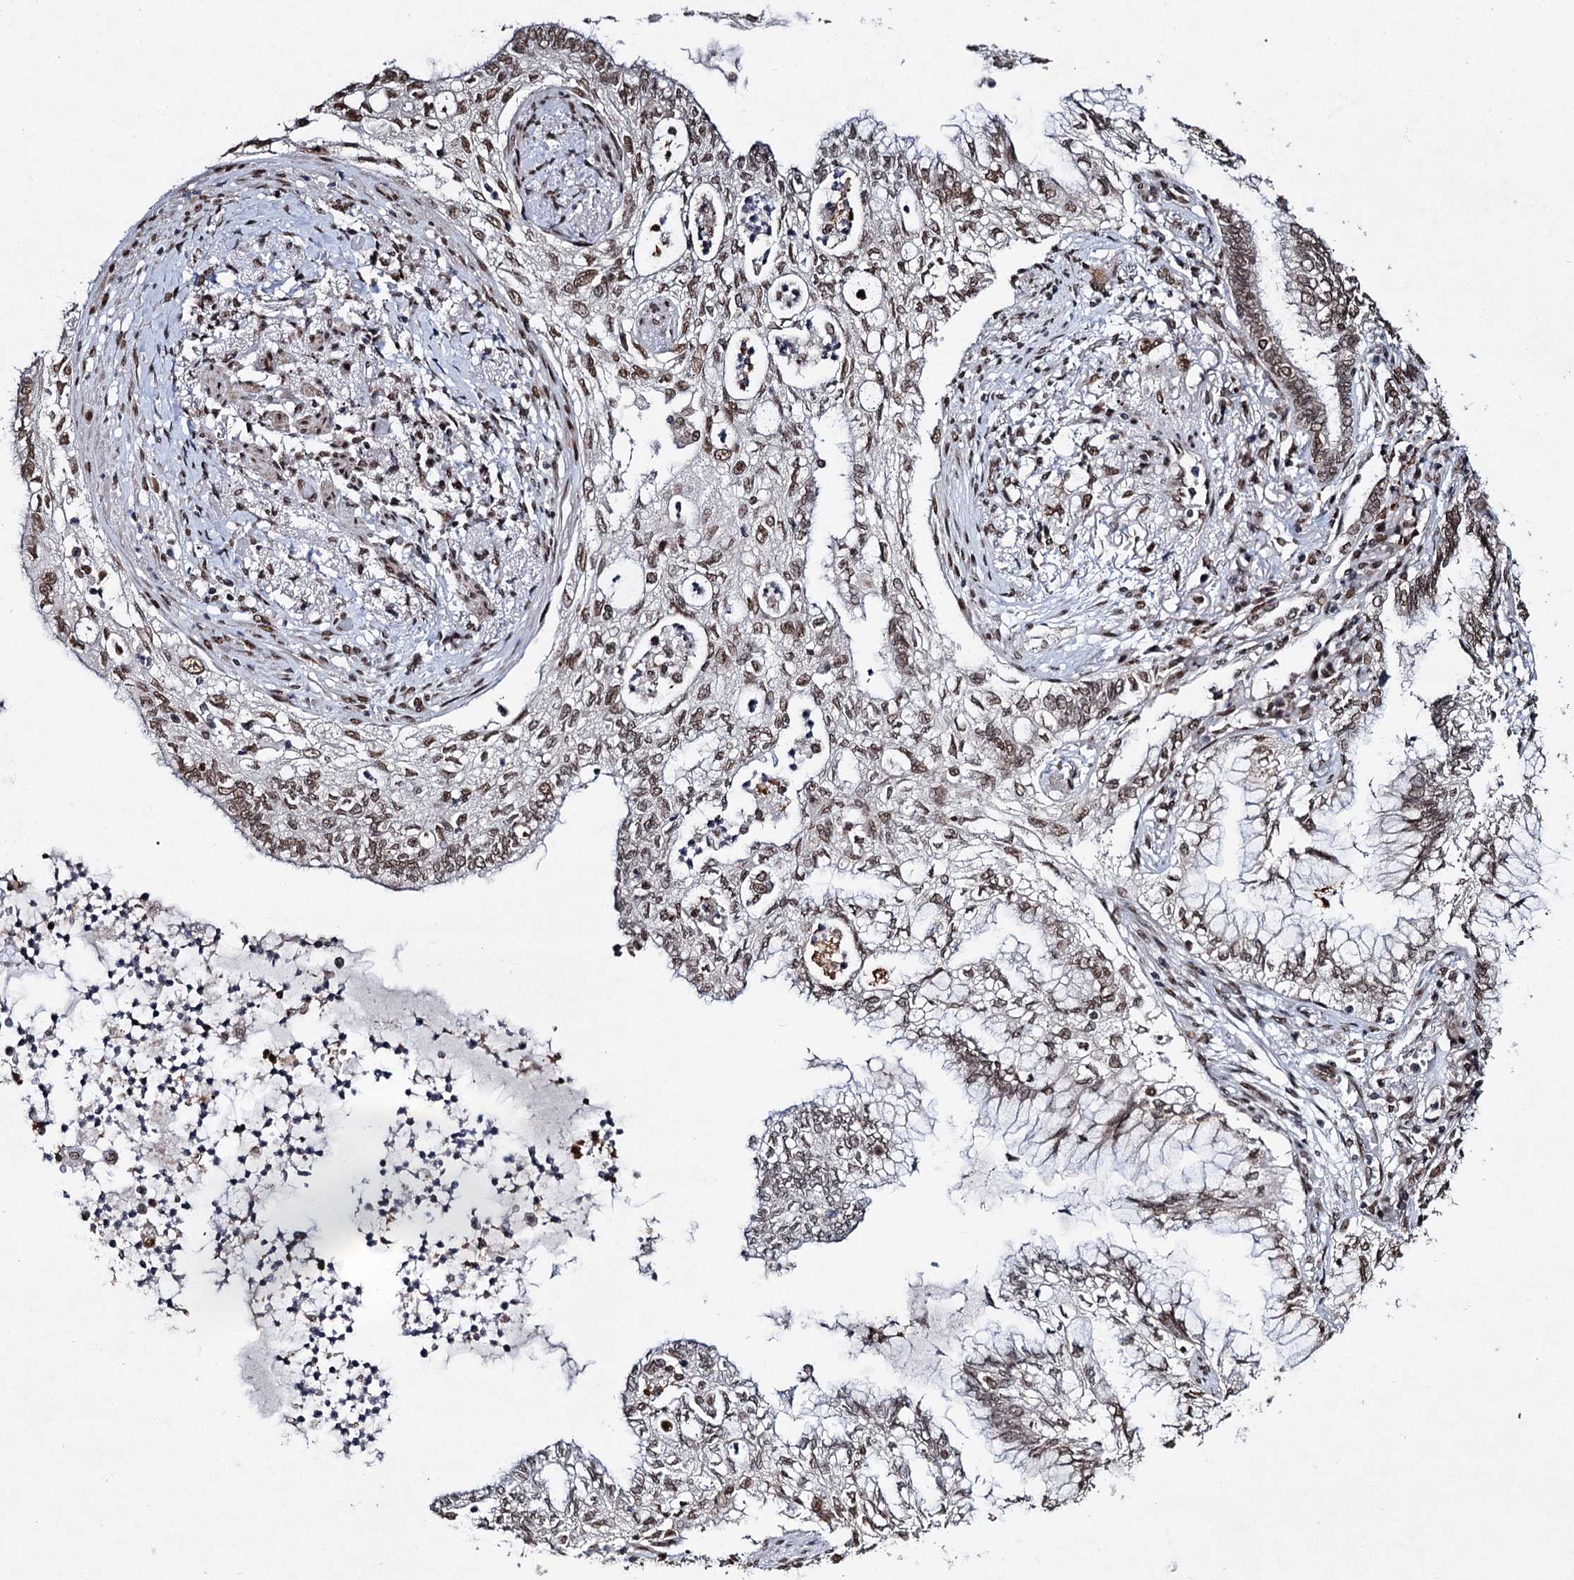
{"staining": {"intensity": "moderate", "quantity": ">75%", "location": "nuclear"}, "tissue": "lung cancer", "cell_type": "Tumor cells", "image_type": "cancer", "snomed": [{"axis": "morphology", "description": "Adenocarcinoma, NOS"}, {"axis": "topography", "description": "Lung"}], "caption": "Immunohistochemical staining of lung cancer displays medium levels of moderate nuclear protein expression in approximately >75% of tumor cells.", "gene": "MATR3", "patient": {"sex": "female", "age": 70}}